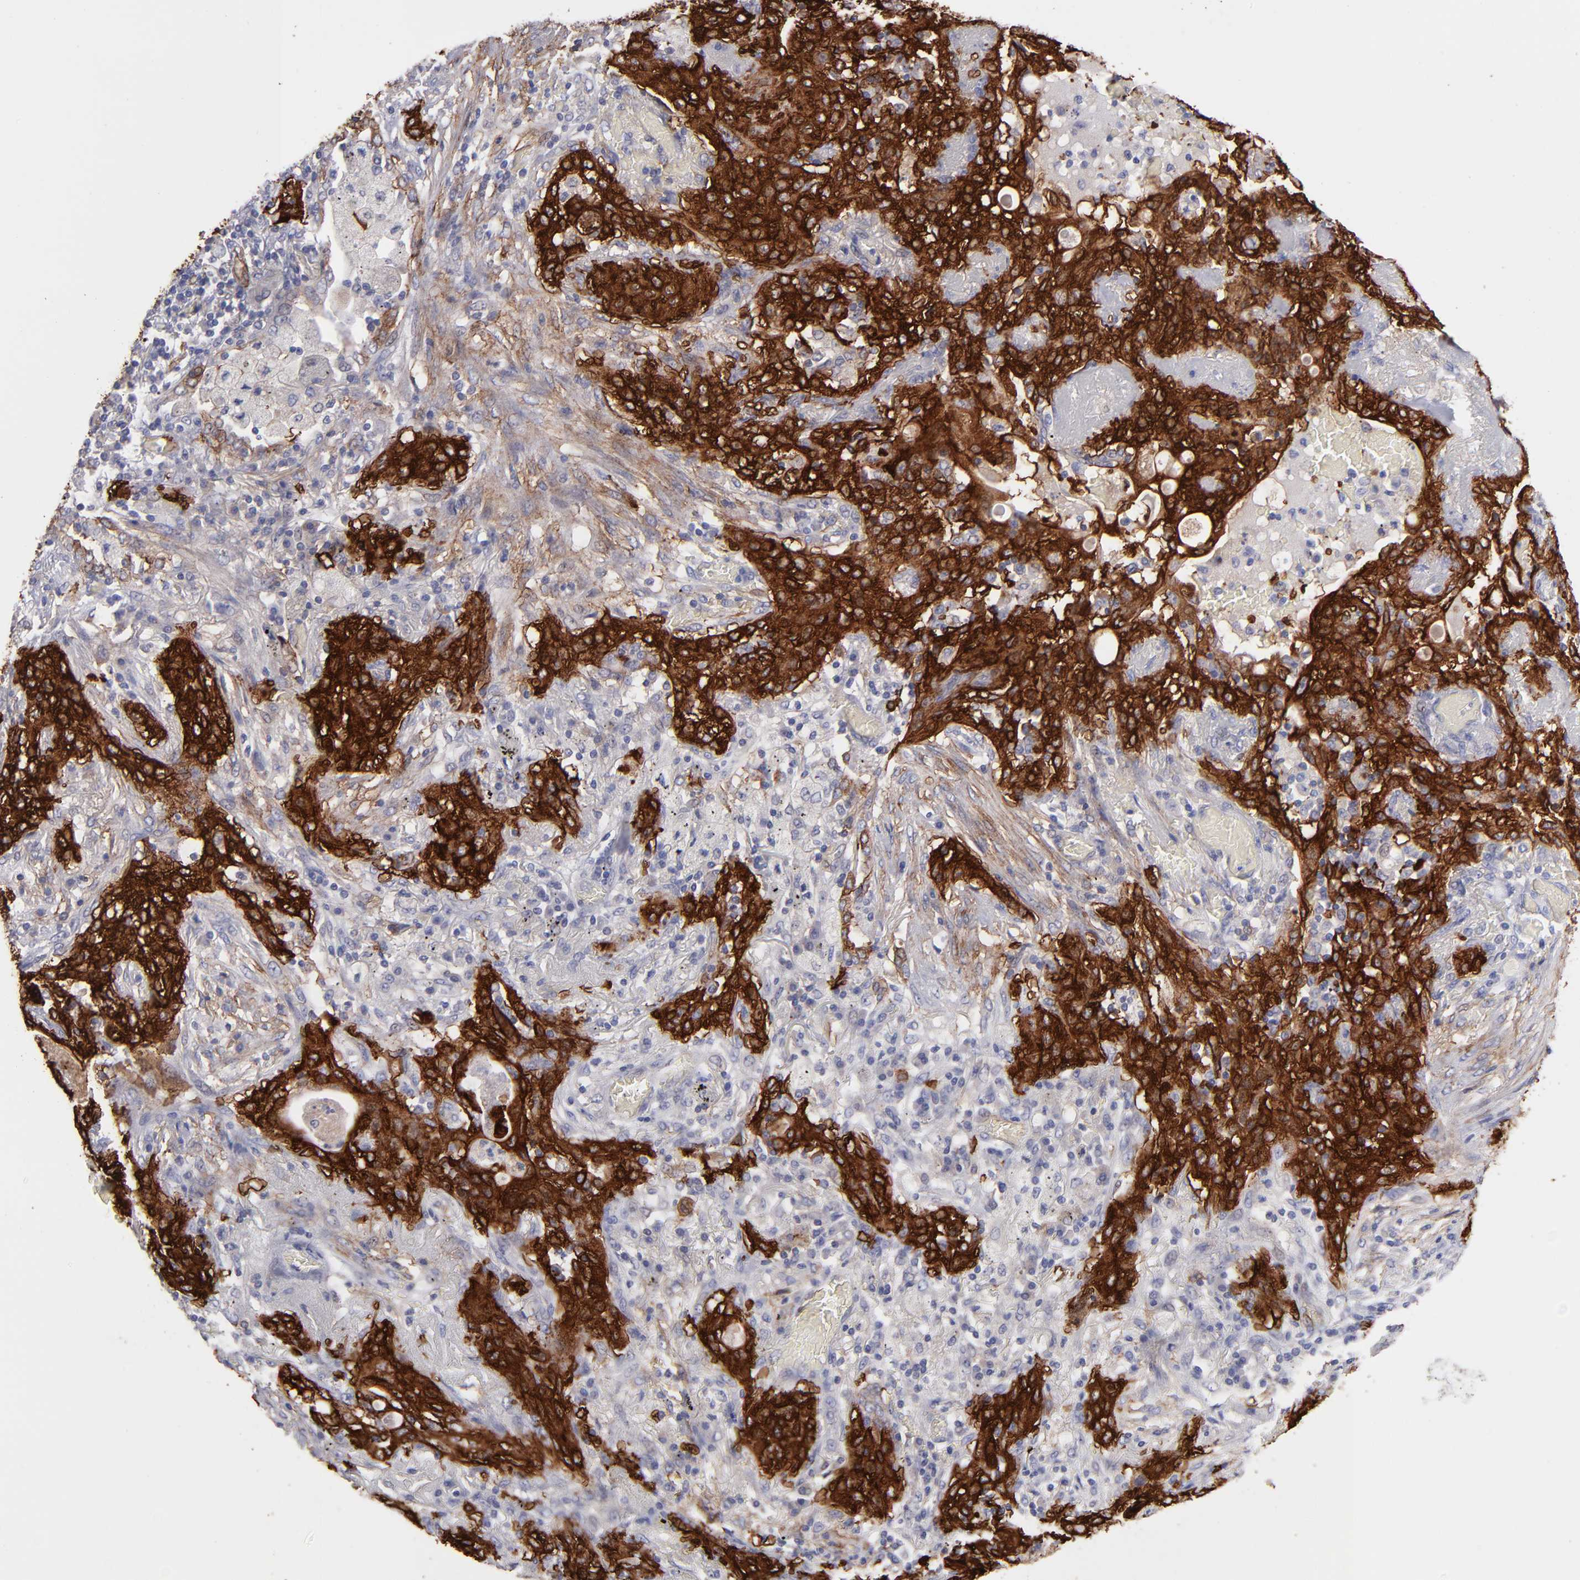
{"staining": {"intensity": "strong", "quantity": ">75%", "location": "cytoplasmic/membranous"}, "tissue": "lung cancer", "cell_type": "Tumor cells", "image_type": "cancer", "snomed": [{"axis": "morphology", "description": "Squamous cell carcinoma, NOS"}, {"axis": "topography", "description": "Lung"}], "caption": "Brown immunohistochemical staining in human squamous cell carcinoma (lung) shows strong cytoplasmic/membranous staining in about >75% of tumor cells. (DAB IHC with brightfield microscopy, high magnification).", "gene": "AHNAK2", "patient": {"sex": "female", "age": 47}}